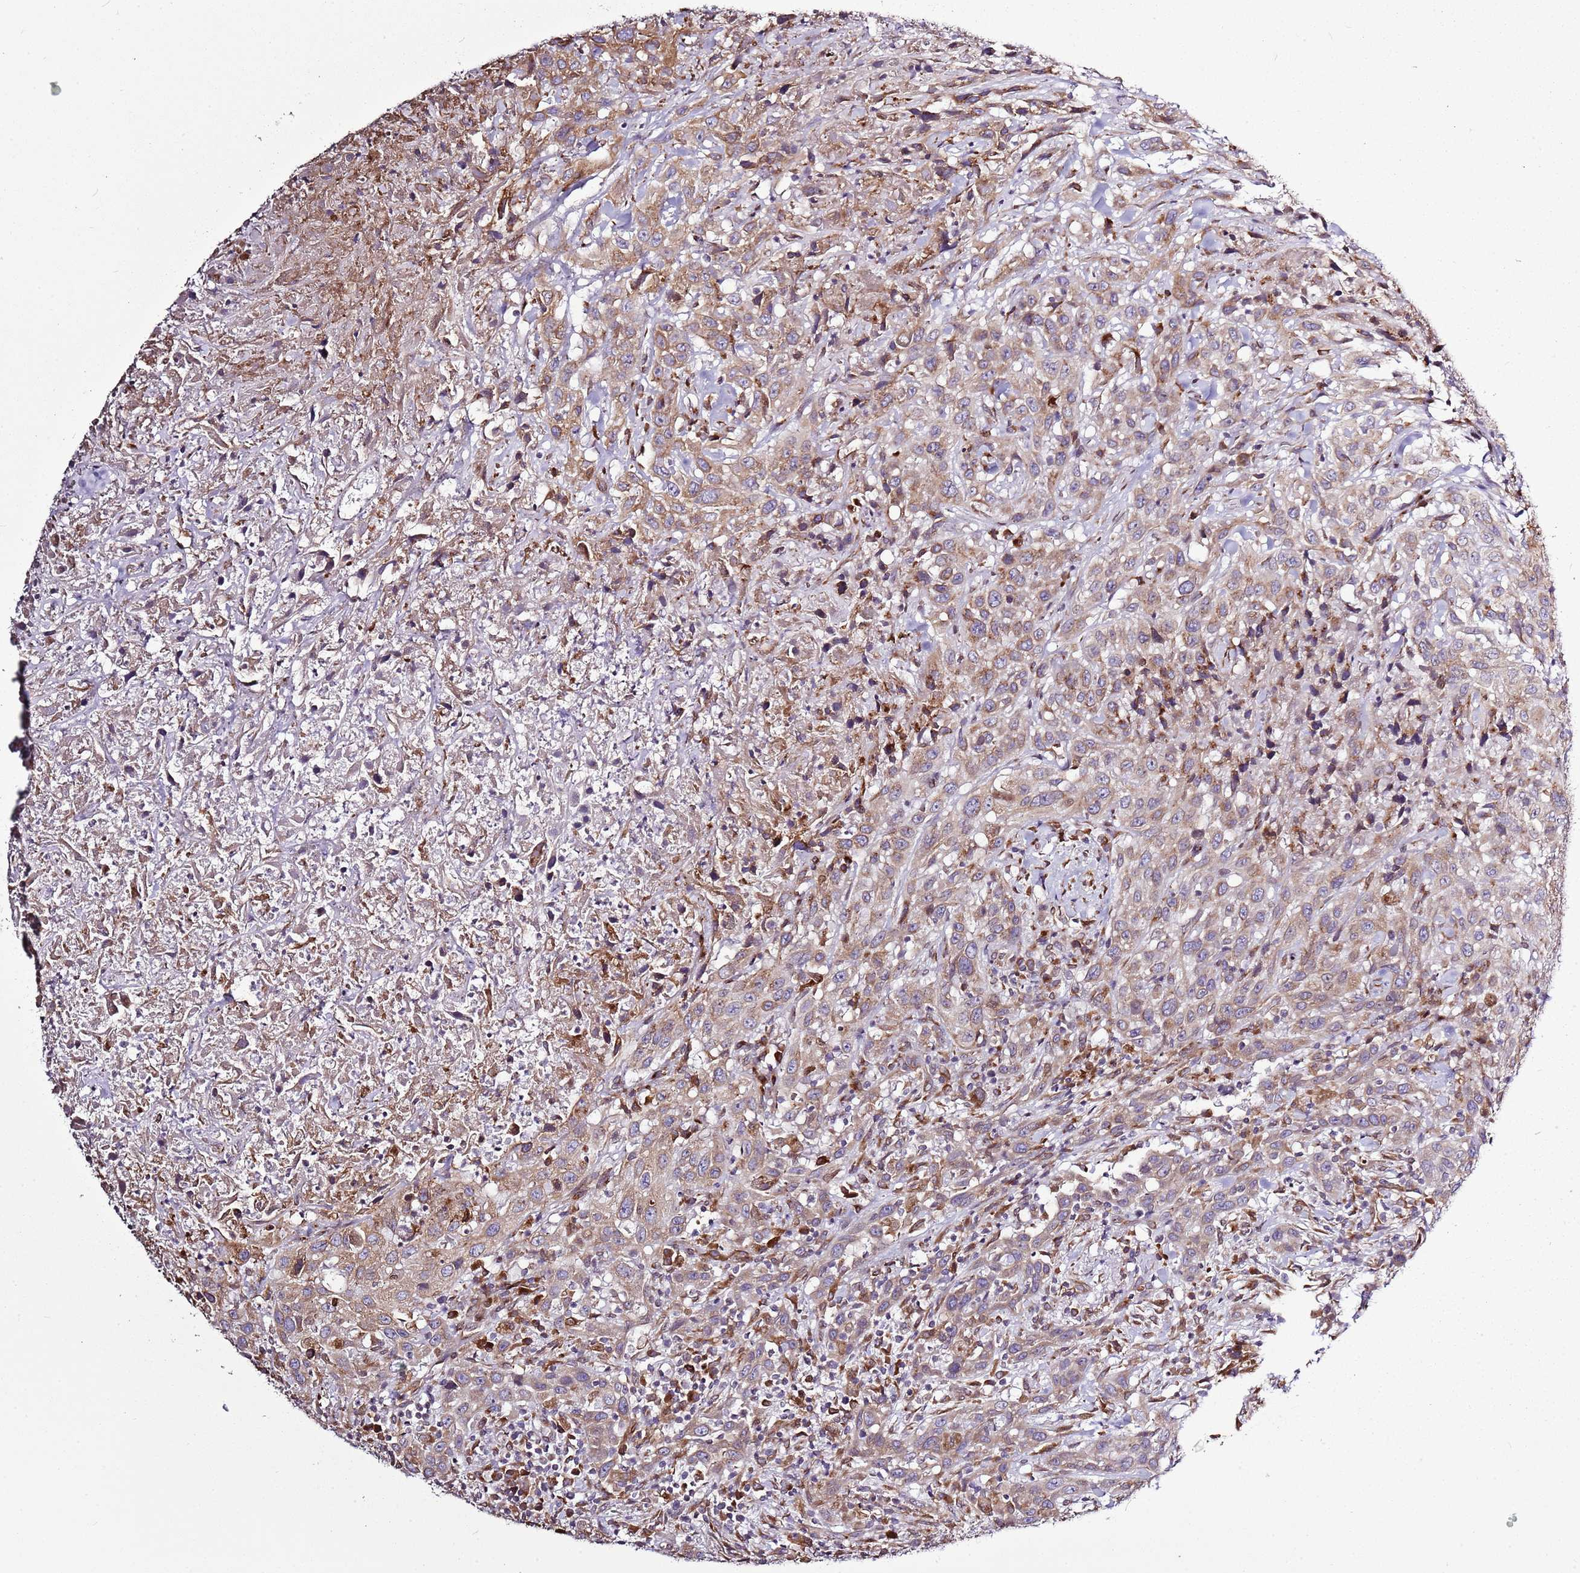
{"staining": {"intensity": "moderate", "quantity": "<25%", "location": "cytoplasmic/membranous"}, "tissue": "urothelial cancer", "cell_type": "Tumor cells", "image_type": "cancer", "snomed": [{"axis": "morphology", "description": "Urothelial carcinoma, High grade"}, {"axis": "topography", "description": "Urinary bladder"}], "caption": "Moderate cytoplasmic/membranous expression is present in about <25% of tumor cells in urothelial cancer. The staining was performed using DAB, with brown indicating positive protein expression. Nuclei are stained blue with hematoxylin.", "gene": "TMED10", "patient": {"sex": "male", "age": 61}}